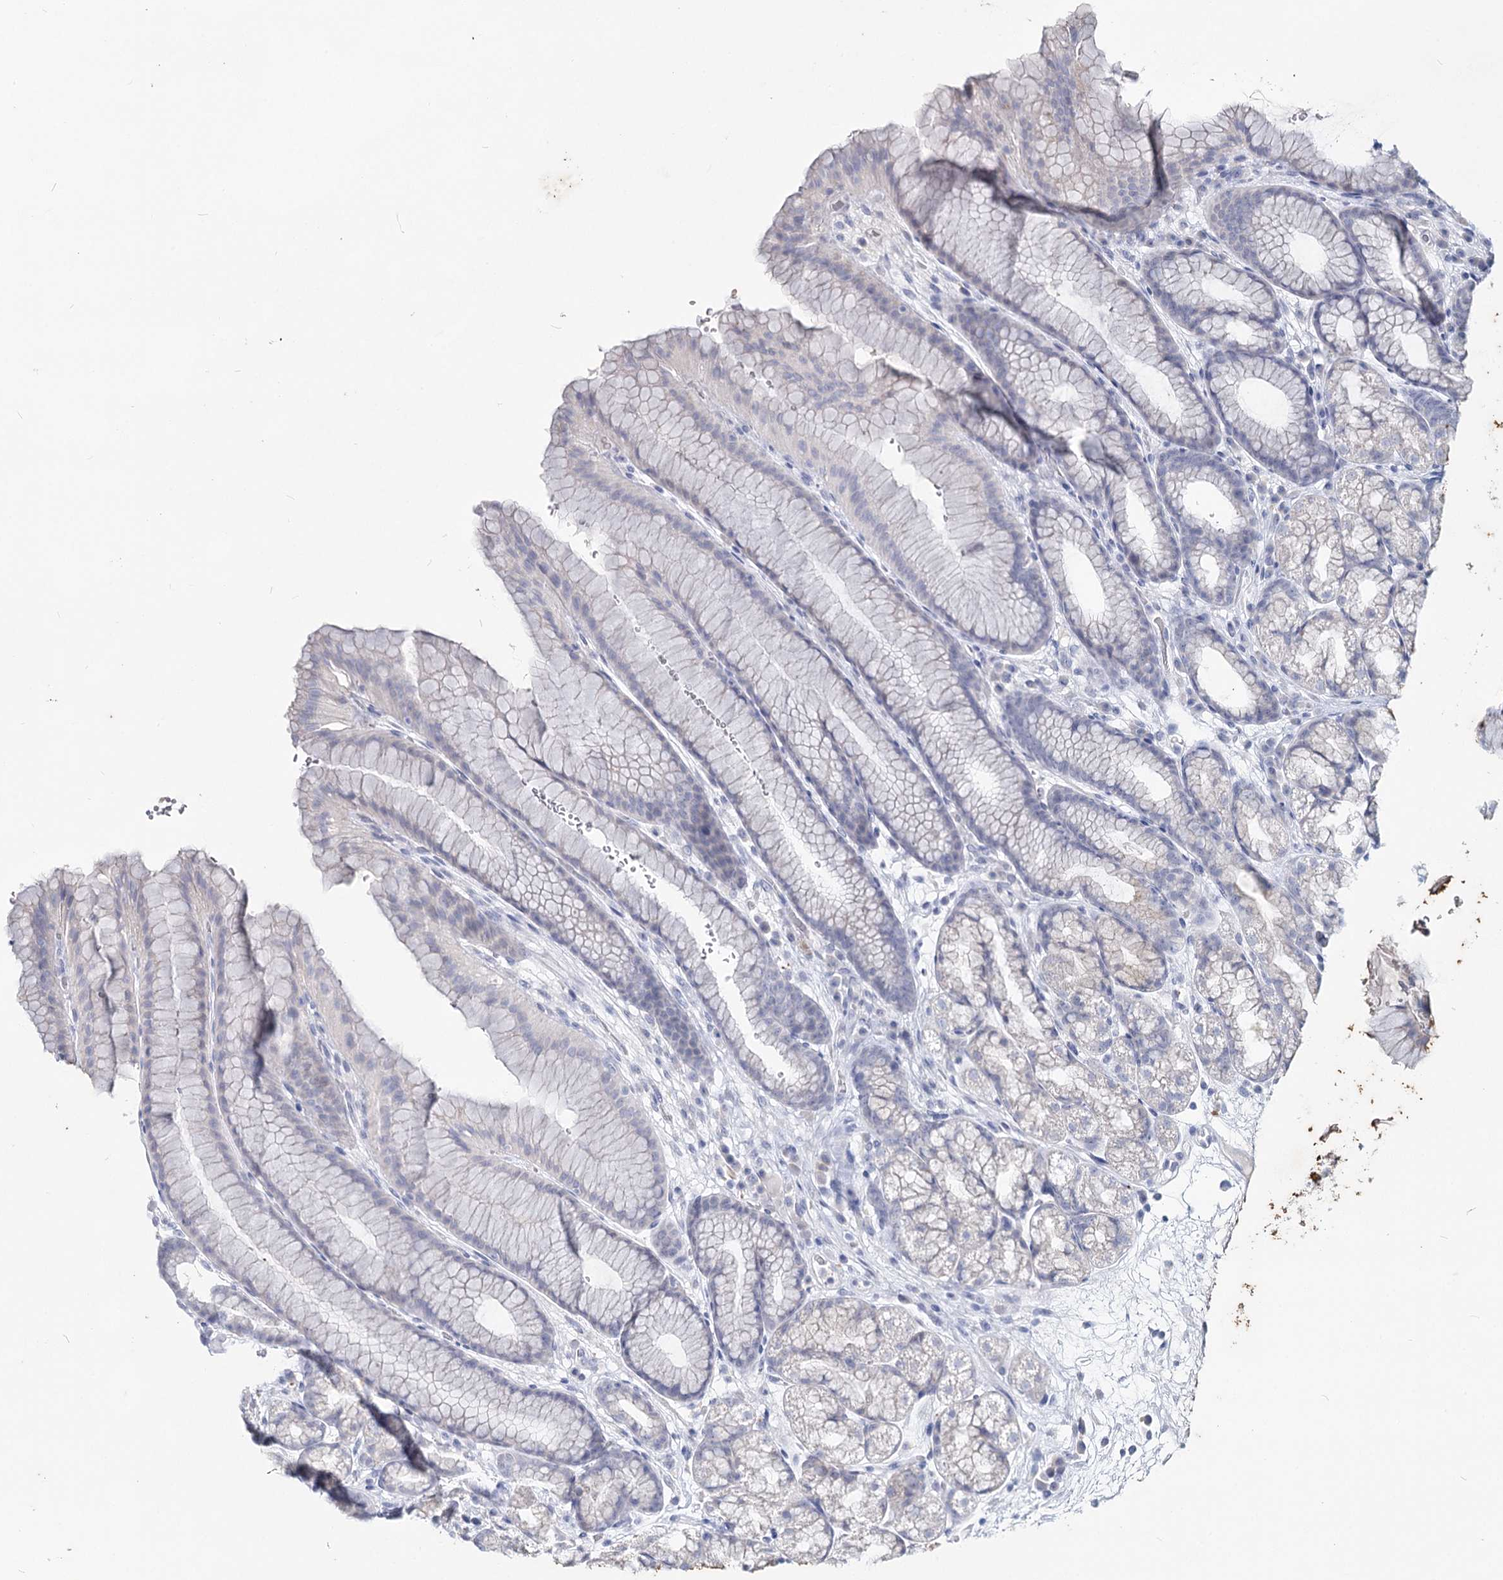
{"staining": {"intensity": "negative", "quantity": "none", "location": "none"}, "tissue": "stomach", "cell_type": "Glandular cells", "image_type": "normal", "snomed": [{"axis": "morphology", "description": "Normal tissue, NOS"}, {"axis": "morphology", "description": "Adenocarcinoma, NOS"}, {"axis": "topography", "description": "Stomach"}], "caption": "Immunohistochemistry (IHC) micrograph of unremarkable stomach: human stomach stained with DAB (3,3'-diaminobenzidine) shows no significant protein positivity in glandular cells.", "gene": "CCDC73", "patient": {"sex": "male", "age": 57}}